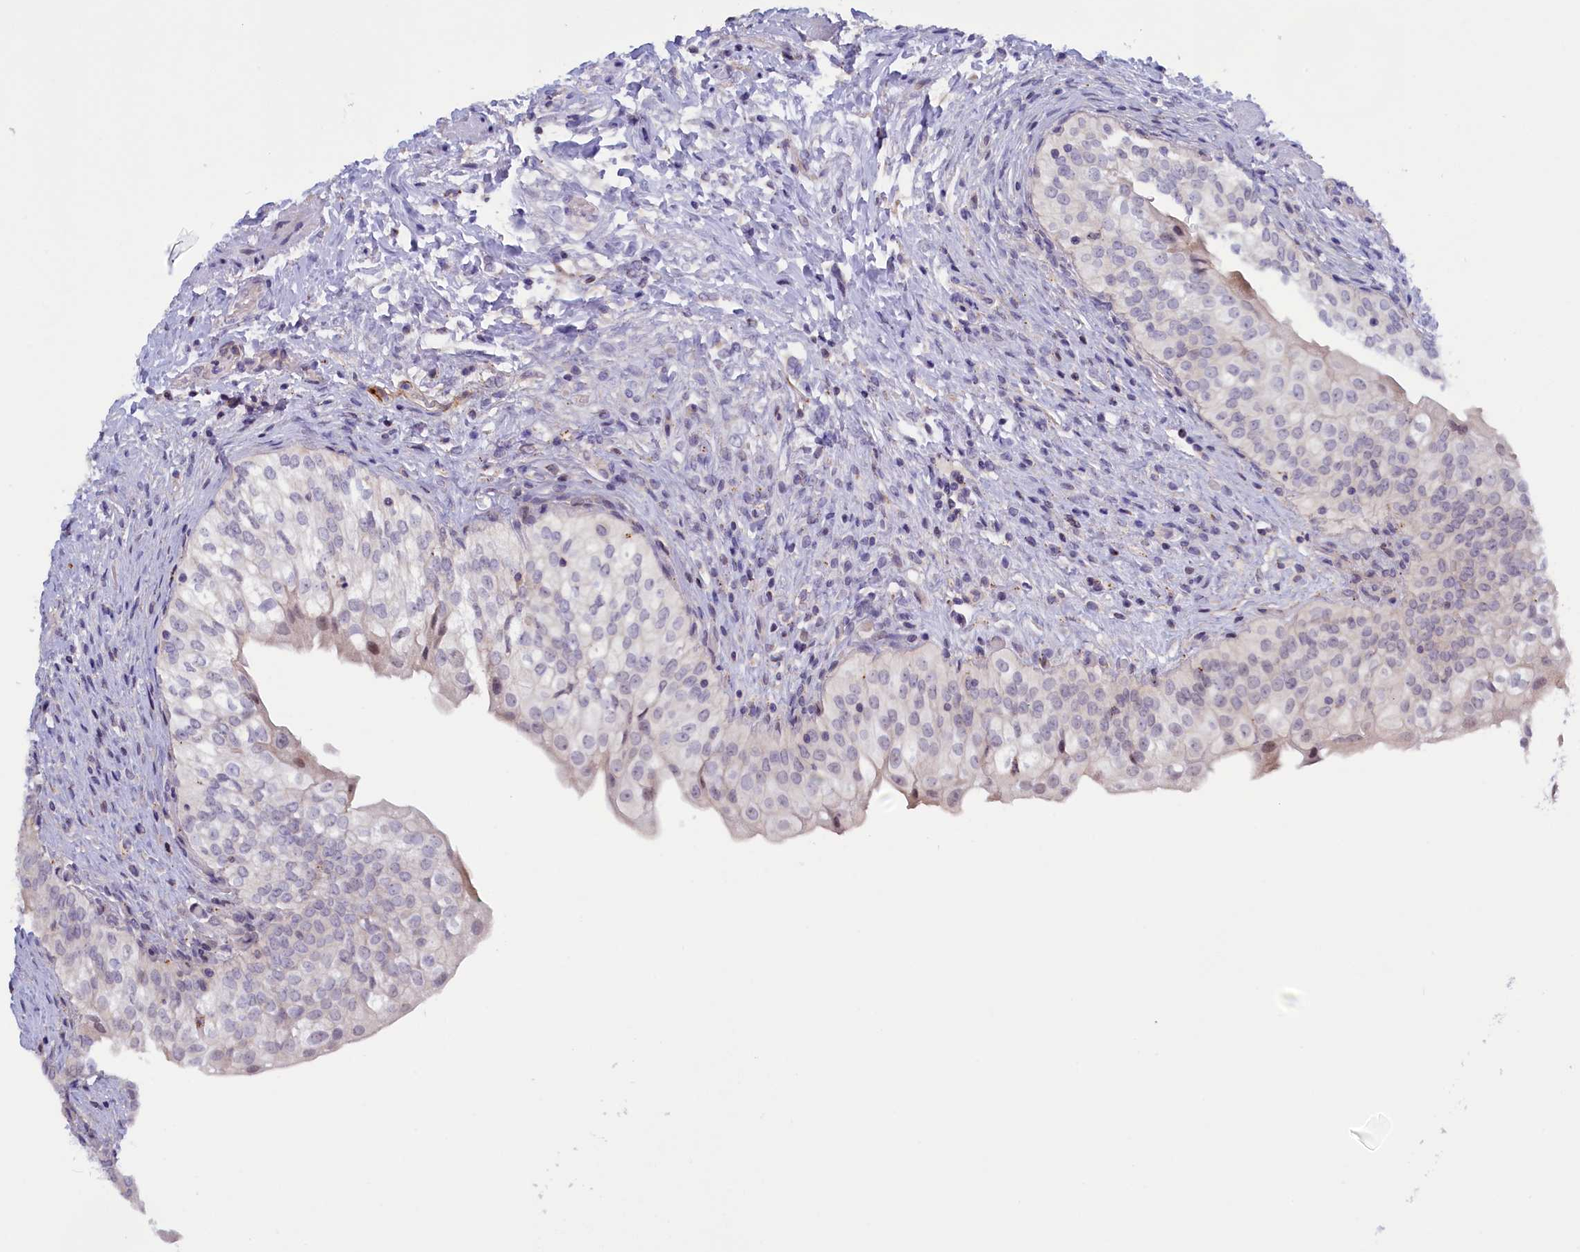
{"staining": {"intensity": "negative", "quantity": "none", "location": "none"}, "tissue": "urinary bladder", "cell_type": "Urothelial cells", "image_type": "normal", "snomed": [{"axis": "morphology", "description": "Normal tissue, NOS"}, {"axis": "topography", "description": "Urinary bladder"}], "caption": "IHC micrograph of benign urinary bladder stained for a protein (brown), which demonstrates no staining in urothelial cells.", "gene": "HYKK", "patient": {"sex": "male", "age": 55}}